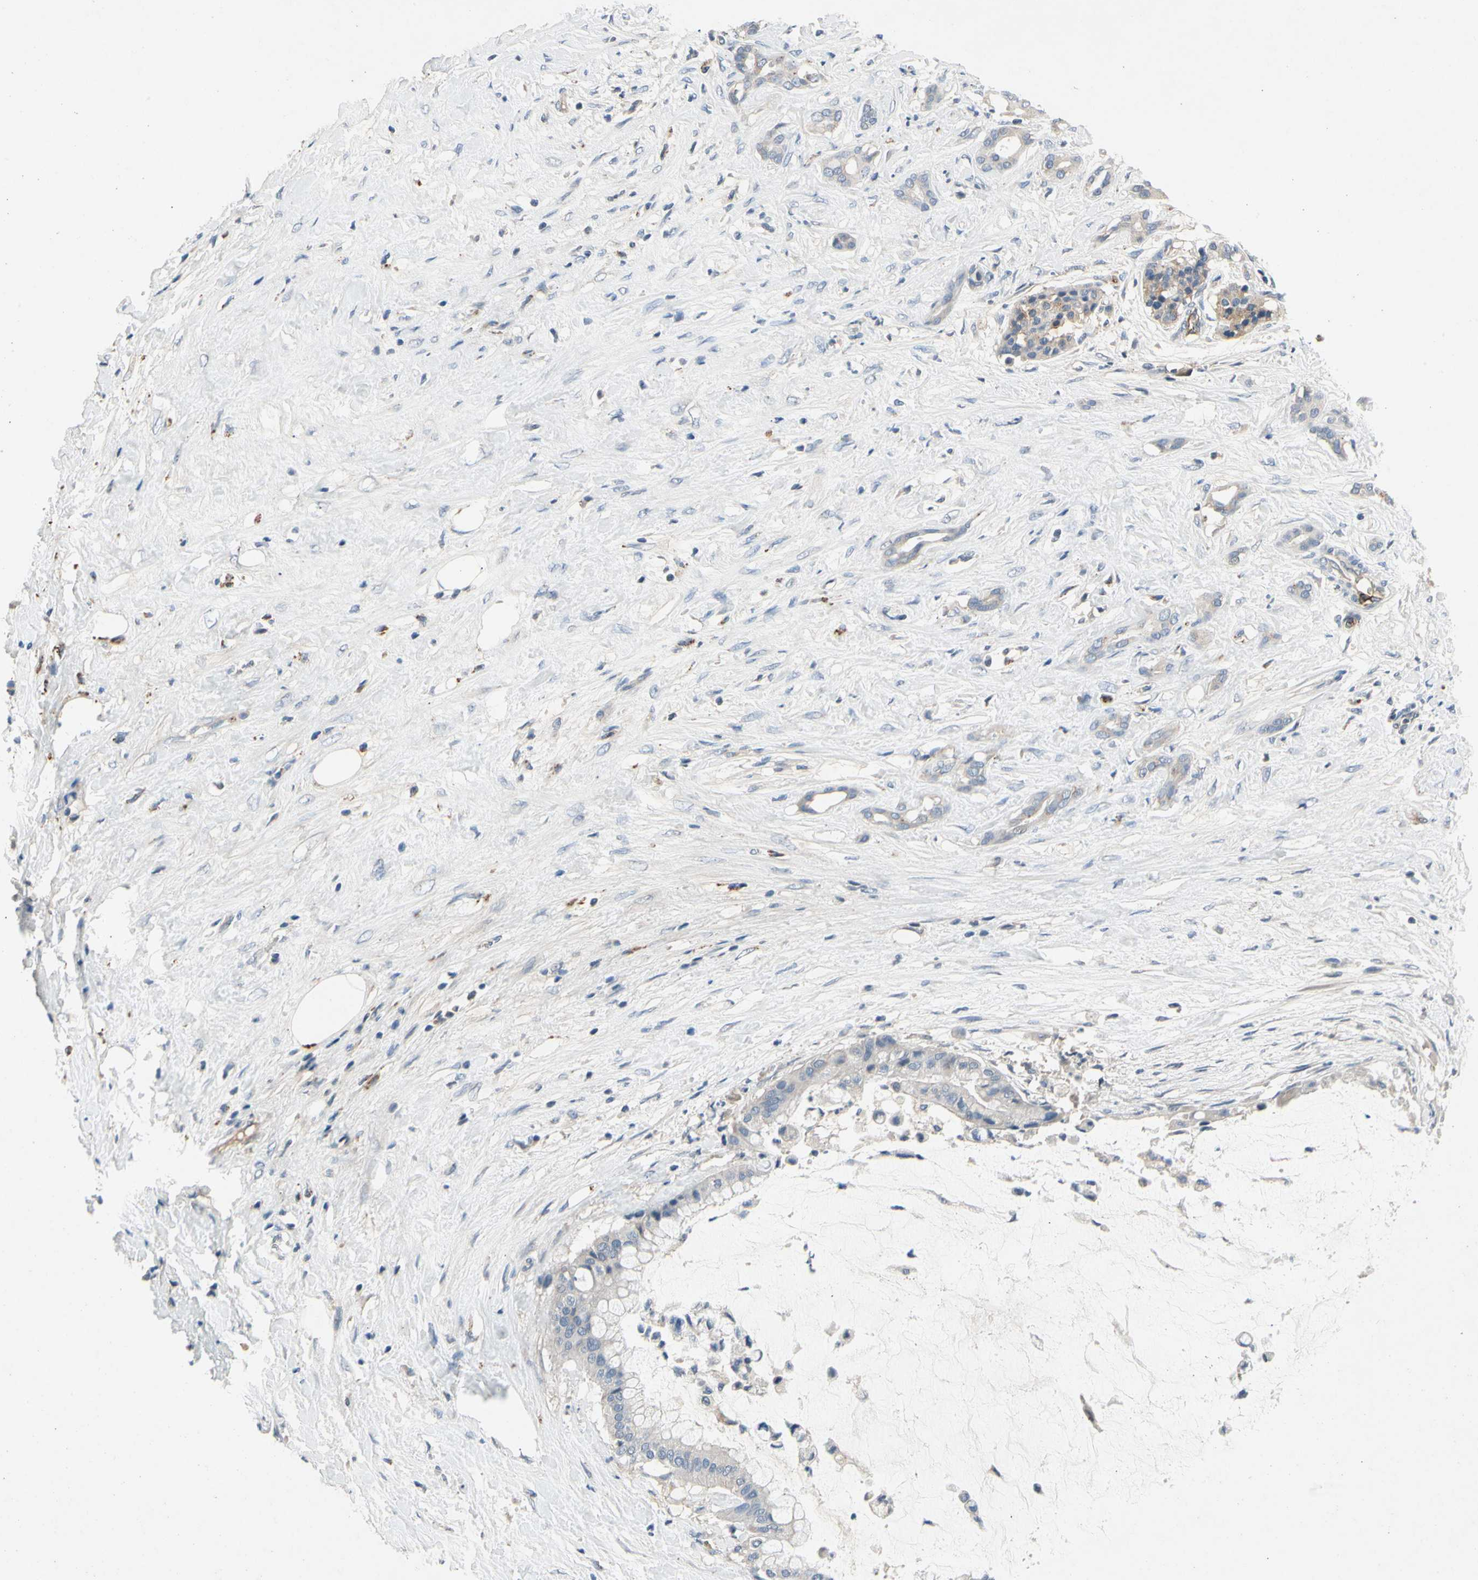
{"staining": {"intensity": "negative", "quantity": "none", "location": "none"}, "tissue": "pancreatic cancer", "cell_type": "Tumor cells", "image_type": "cancer", "snomed": [{"axis": "morphology", "description": "Adenocarcinoma, NOS"}, {"axis": "topography", "description": "Pancreas"}], "caption": "Immunohistochemistry photomicrograph of pancreatic cancer stained for a protein (brown), which demonstrates no expression in tumor cells.", "gene": "ALPL", "patient": {"sex": "male", "age": 41}}